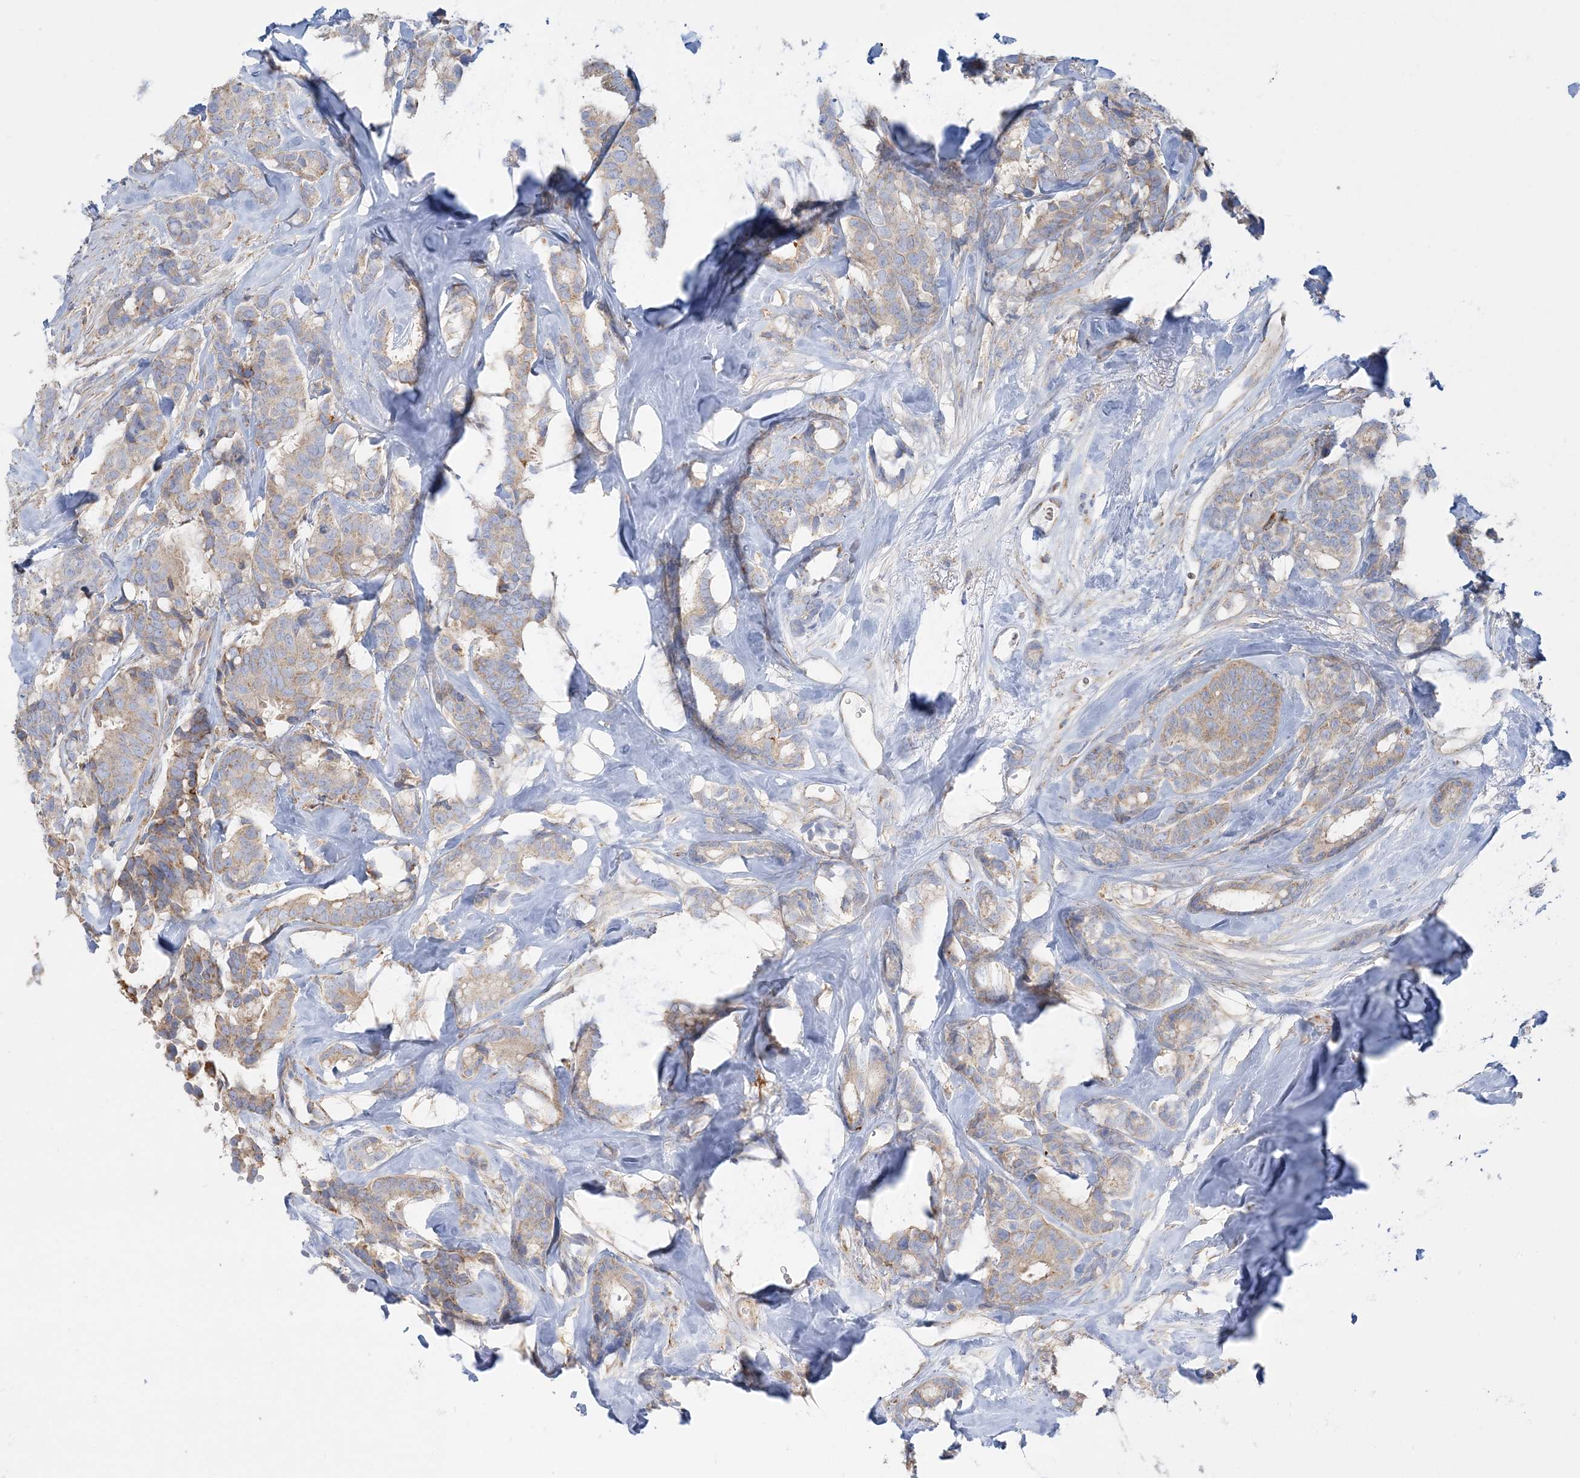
{"staining": {"intensity": "moderate", "quantity": "25%-75%", "location": "cytoplasmic/membranous"}, "tissue": "breast cancer", "cell_type": "Tumor cells", "image_type": "cancer", "snomed": [{"axis": "morphology", "description": "Duct carcinoma"}, {"axis": "topography", "description": "Breast"}], "caption": "A high-resolution image shows immunohistochemistry staining of infiltrating ductal carcinoma (breast), which exhibits moderate cytoplasmic/membranous staining in approximately 25%-75% of tumor cells. (Stains: DAB (3,3'-diaminobenzidine) in brown, nuclei in blue, Microscopy: brightfield microscopy at high magnification).", "gene": "TBC1D14", "patient": {"sex": "female", "age": 40}}